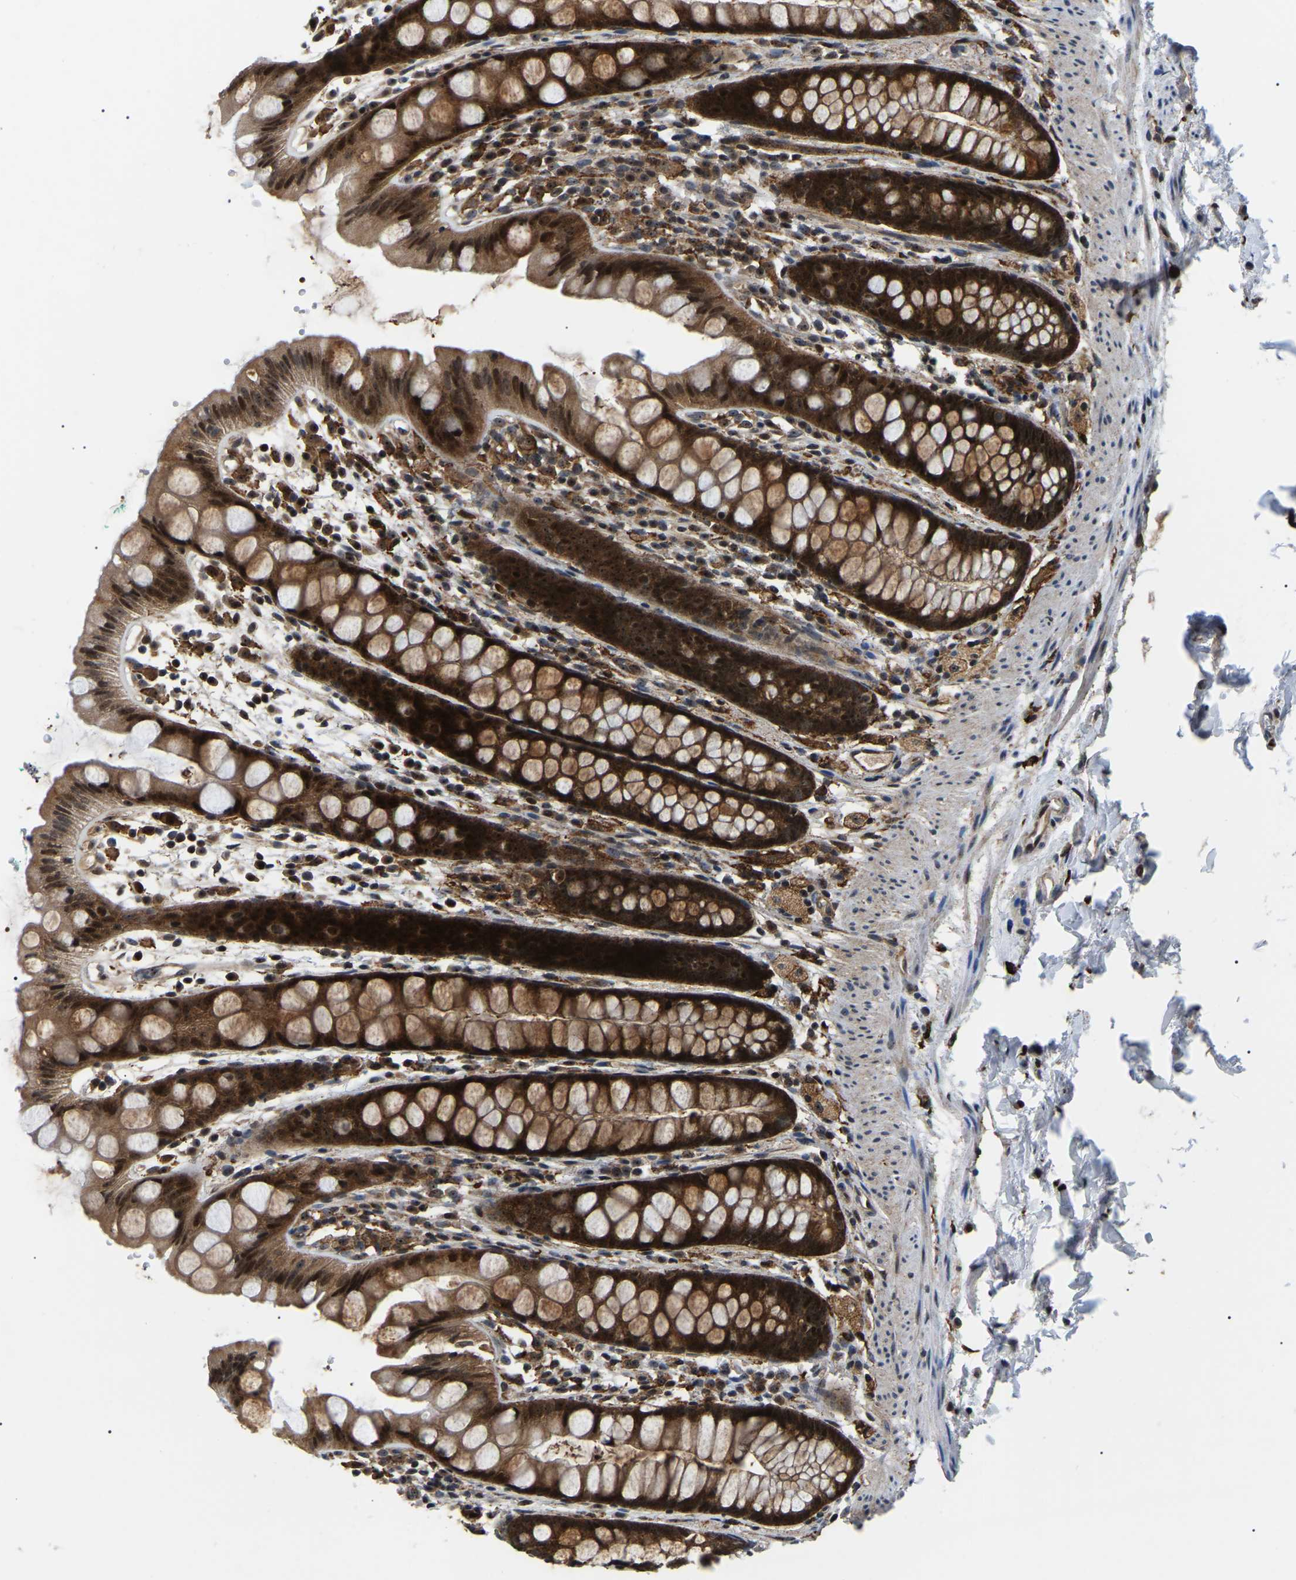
{"staining": {"intensity": "strong", "quantity": ">75%", "location": "cytoplasmic/membranous,nuclear"}, "tissue": "rectum", "cell_type": "Glandular cells", "image_type": "normal", "snomed": [{"axis": "morphology", "description": "Normal tissue, NOS"}, {"axis": "topography", "description": "Rectum"}], "caption": "Rectum was stained to show a protein in brown. There is high levels of strong cytoplasmic/membranous,nuclear staining in about >75% of glandular cells.", "gene": "RRP1B", "patient": {"sex": "female", "age": 65}}